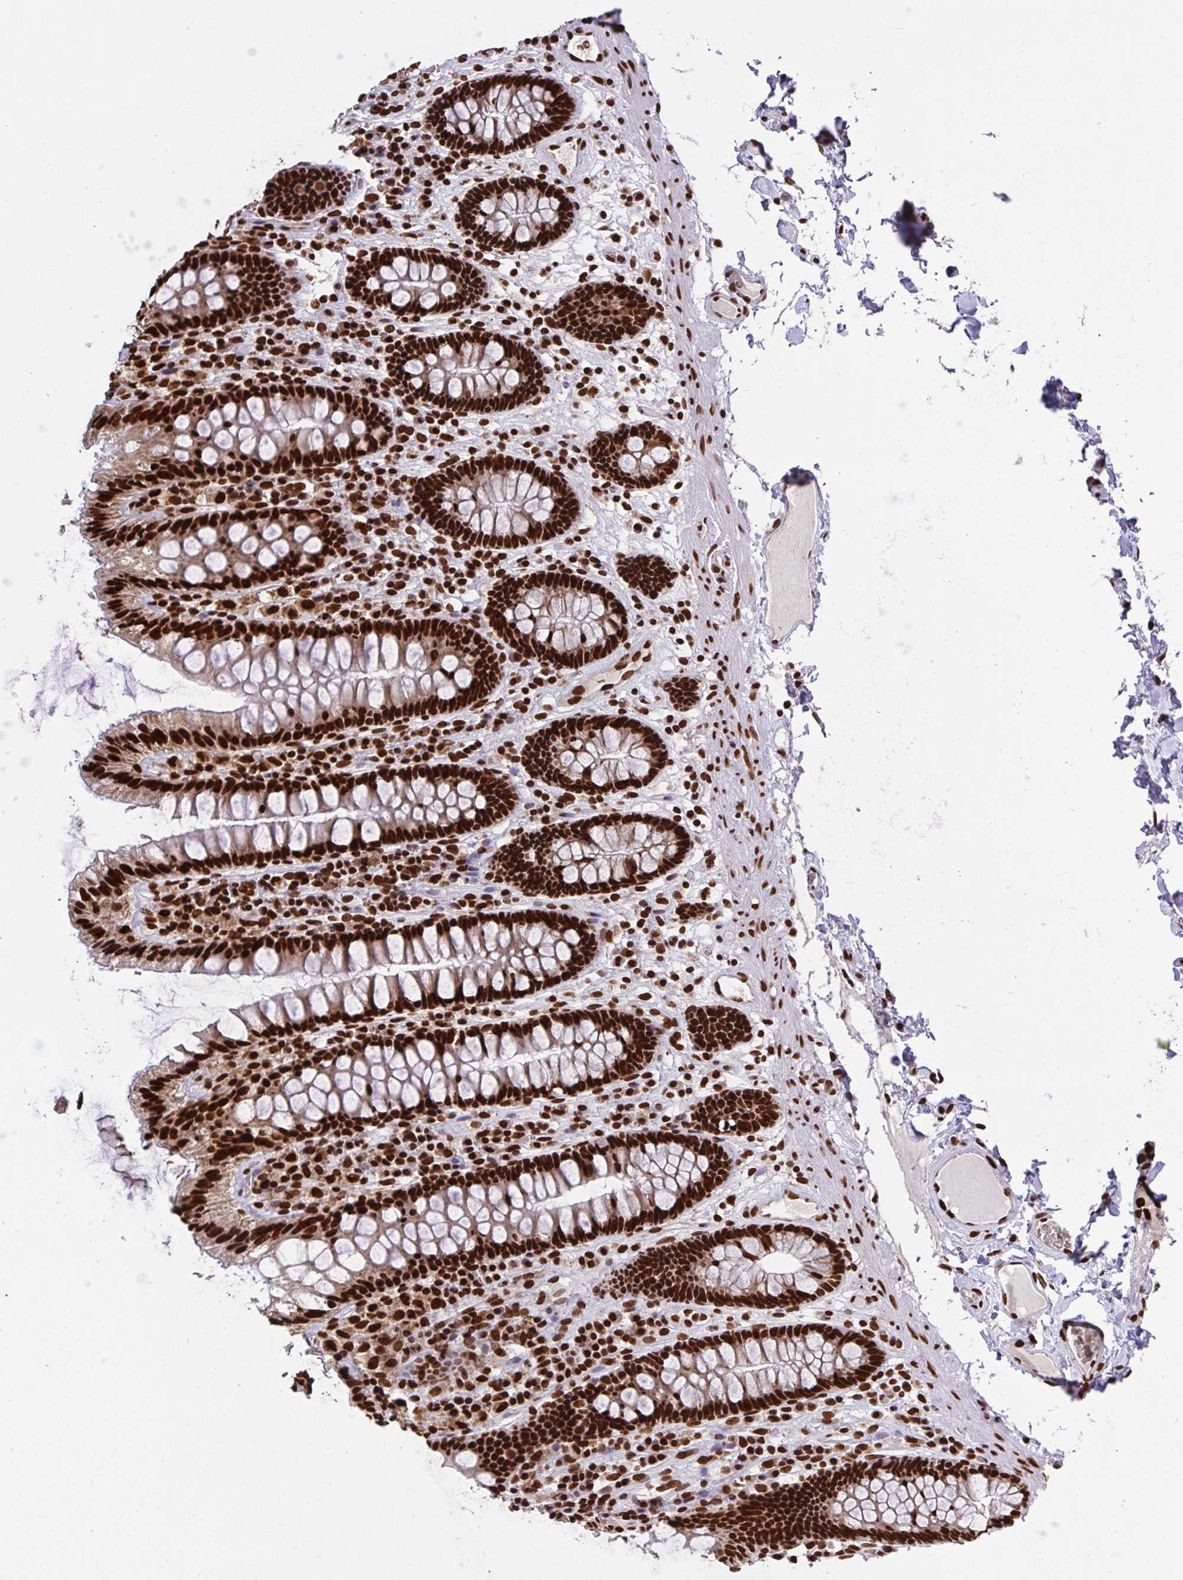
{"staining": {"intensity": "strong", "quantity": ">75%", "location": "nuclear"}, "tissue": "colon", "cell_type": "Endothelial cells", "image_type": "normal", "snomed": [{"axis": "morphology", "description": "Normal tissue, NOS"}, {"axis": "topography", "description": "Colon"}], "caption": "Colon stained with a protein marker reveals strong staining in endothelial cells.", "gene": "ENSG00000268083", "patient": {"sex": "male", "age": 84}}